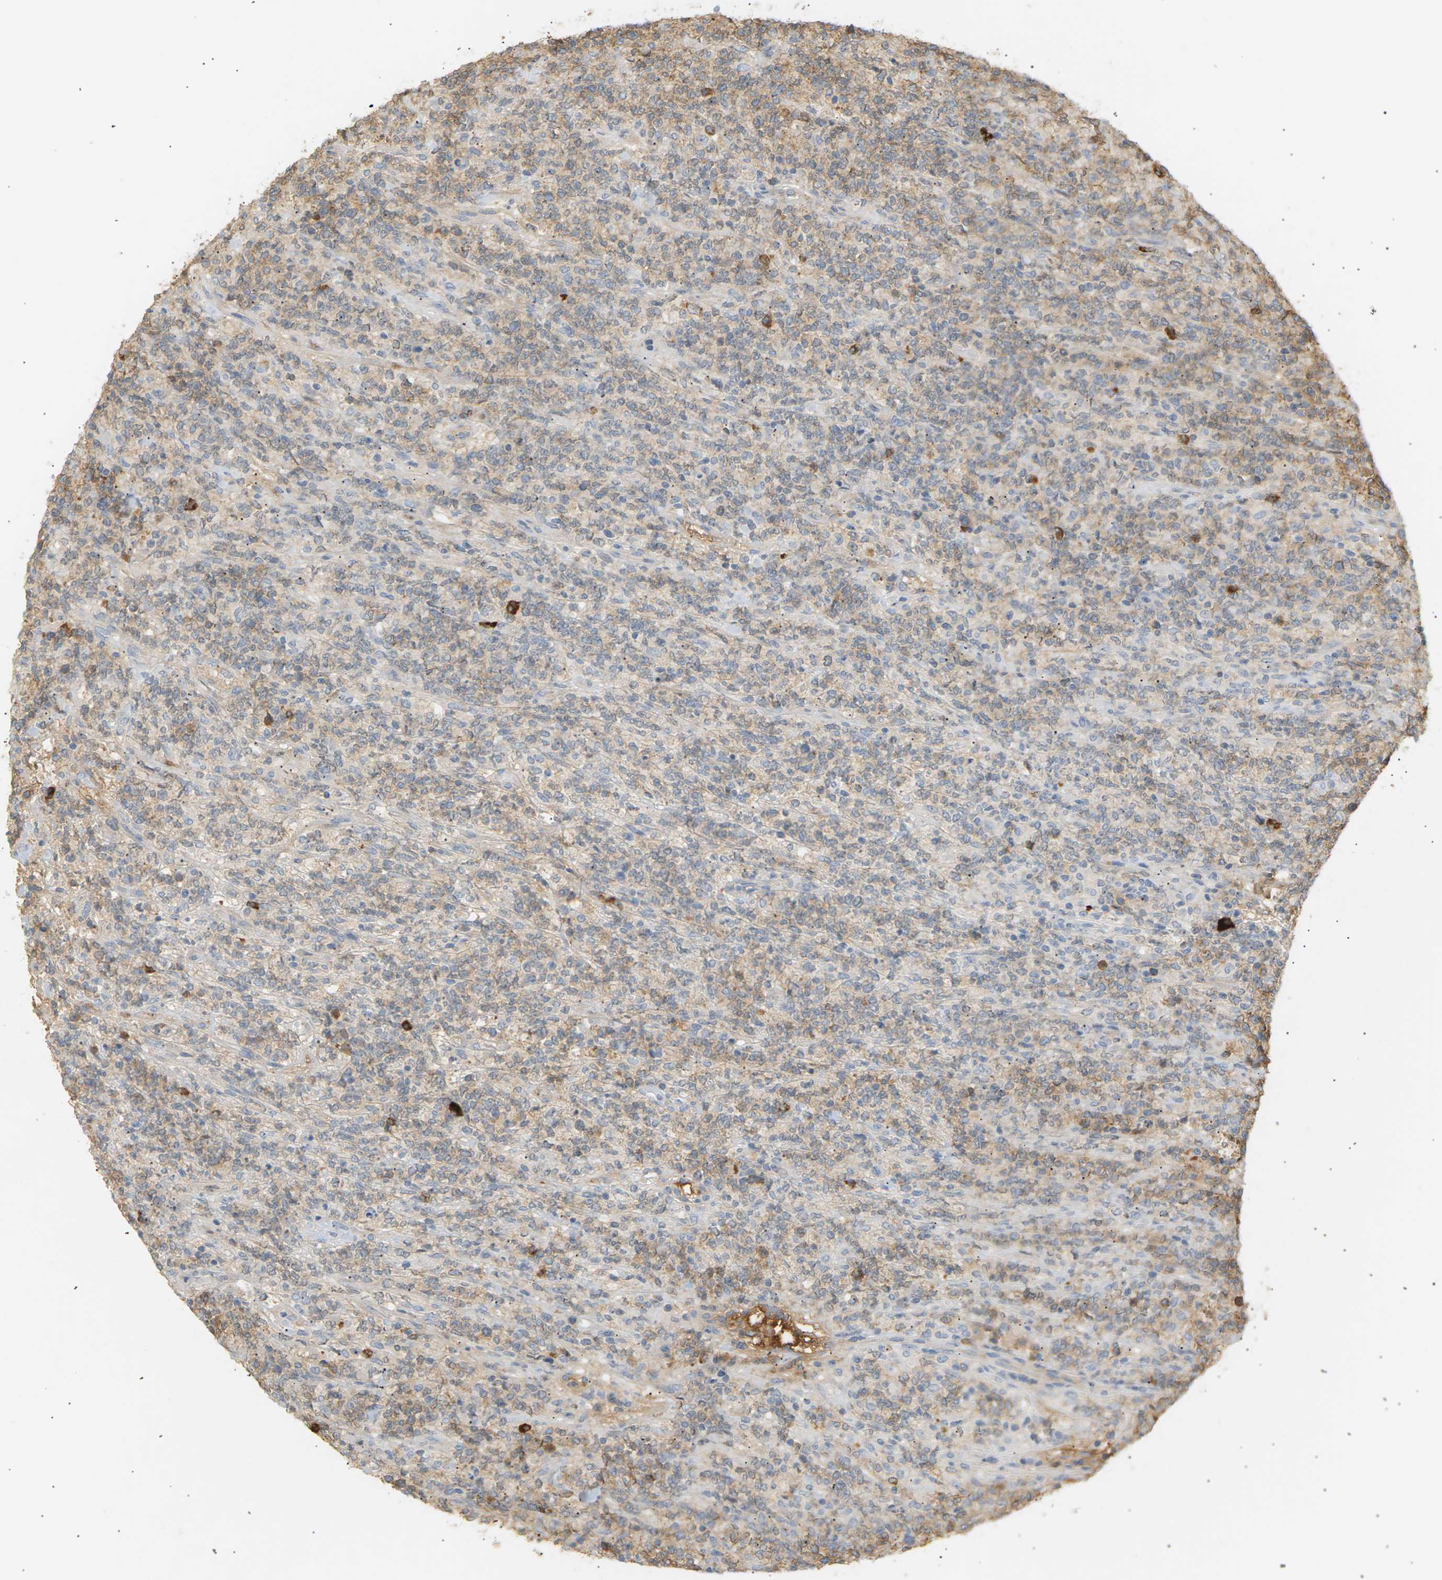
{"staining": {"intensity": "weak", "quantity": "25%-75%", "location": "cytoplasmic/membranous"}, "tissue": "lymphoma", "cell_type": "Tumor cells", "image_type": "cancer", "snomed": [{"axis": "morphology", "description": "Malignant lymphoma, non-Hodgkin's type, High grade"}, {"axis": "topography", "description": "Soft tissue"}], "caption": "DAB (3,3'-diaminobenzidine) immunohistochemical staining of human lymphoma exhibits weak cytoplasmic/membranous protein staining in about 25%-75% of tumor cells. (brown staining indicates protein expression, while blue staining denotes nuclei).", "gene": "IGLC3", "patient": {"sex": "male", "age": 18}}